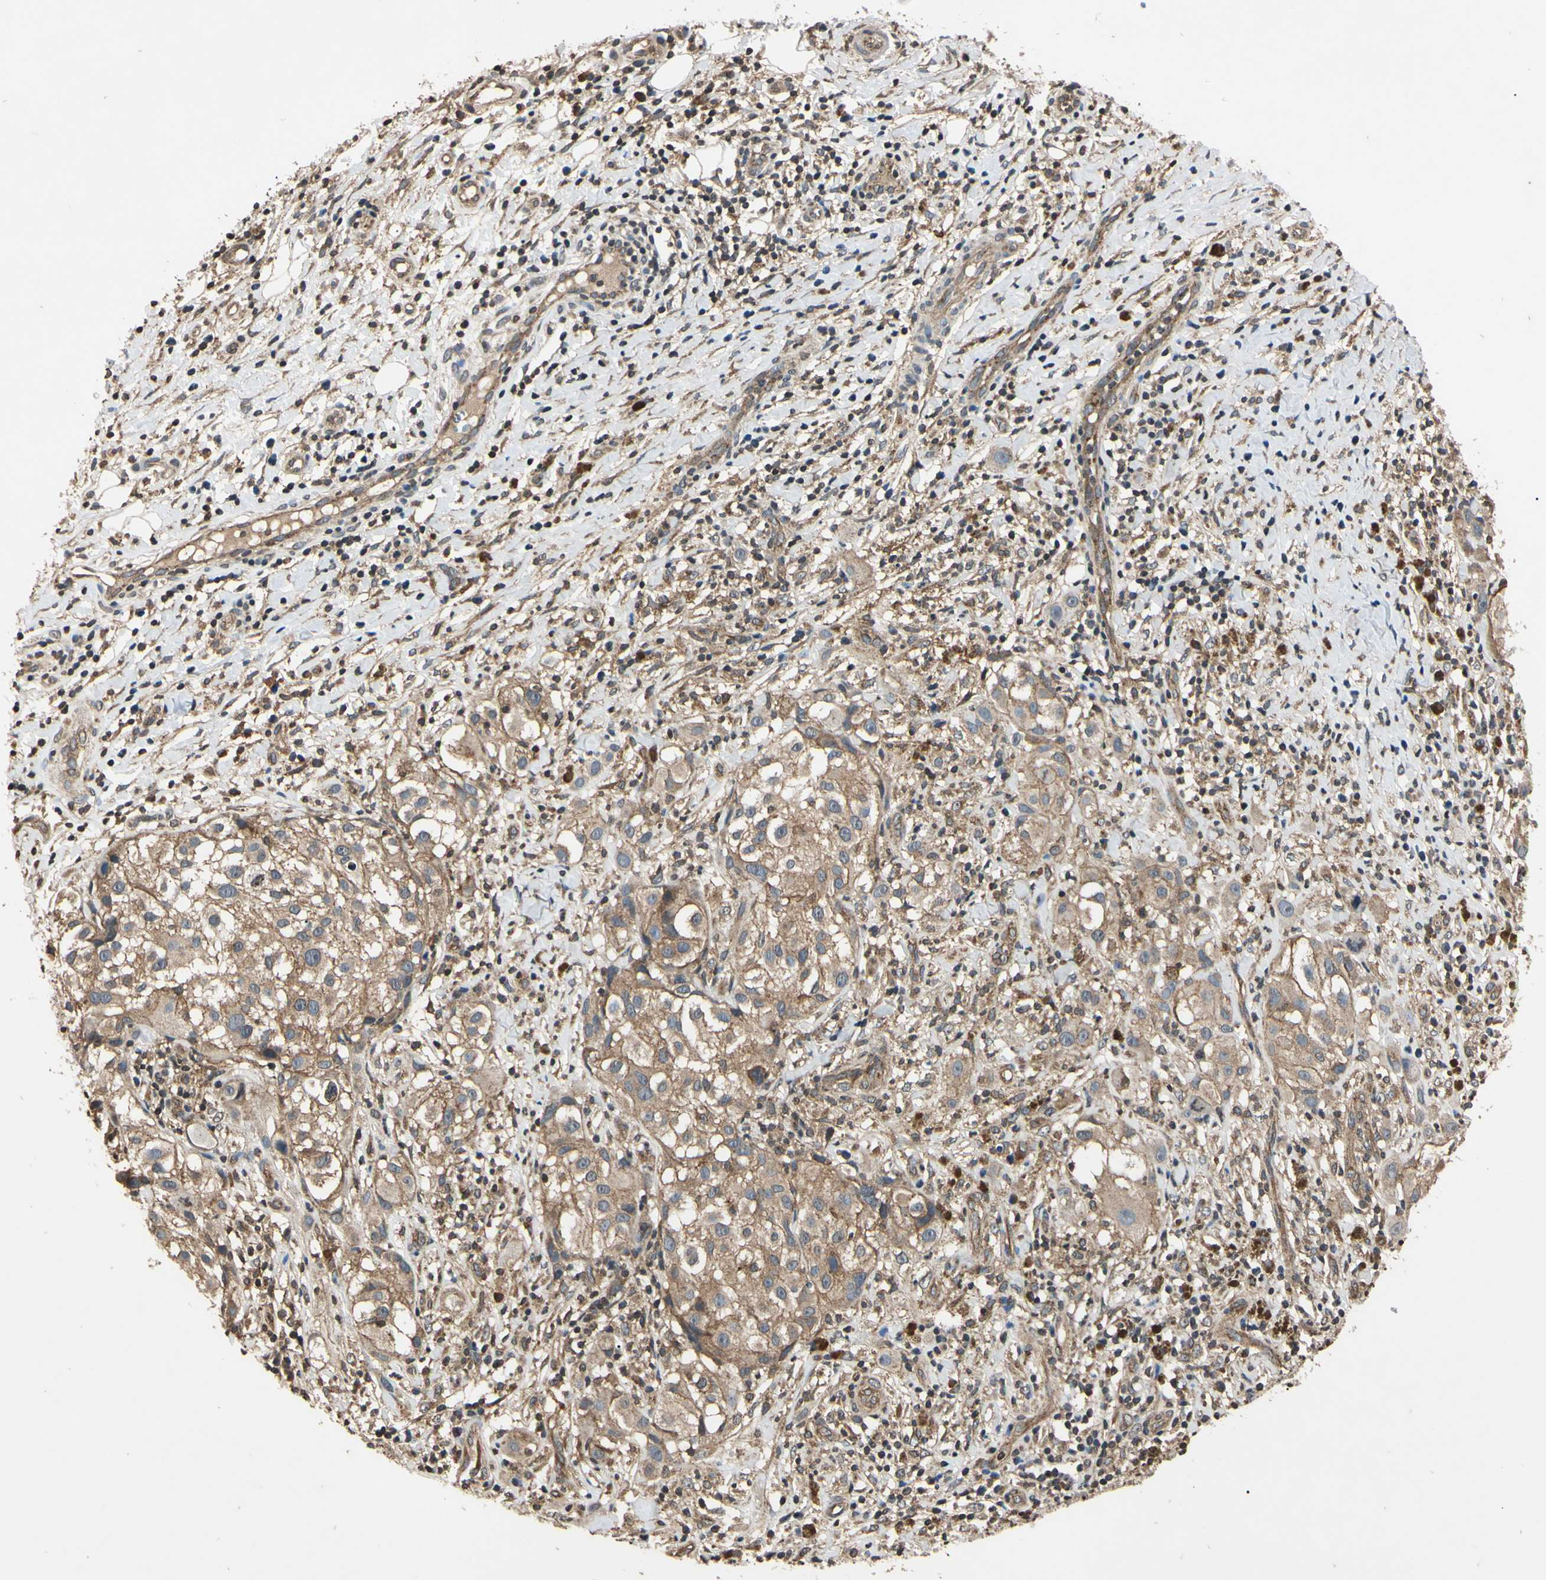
{"staining": {"intensity": "moderate", "quantity": "25%-75%", "location": "cytoplasmic/membranous"}, "tissue": "melanoma", "cell_type": "Tumor cells", "image_type": "cancer", "snomed": [{"axis": "morphology", "description": "Necrosis, NOS"}, {"axis": "morphology", "description": "Malignant melanoma, NOS"}, {"axis": "topography", "description": "Skin"}], "caption": "Protein staining of melanoma tissue exhibits moderate cytoplasmic/membranous expression in about 25%-75% of tumor cells.", "gene": "EPN1", "patient": {"sex": "female", "age": 87}}